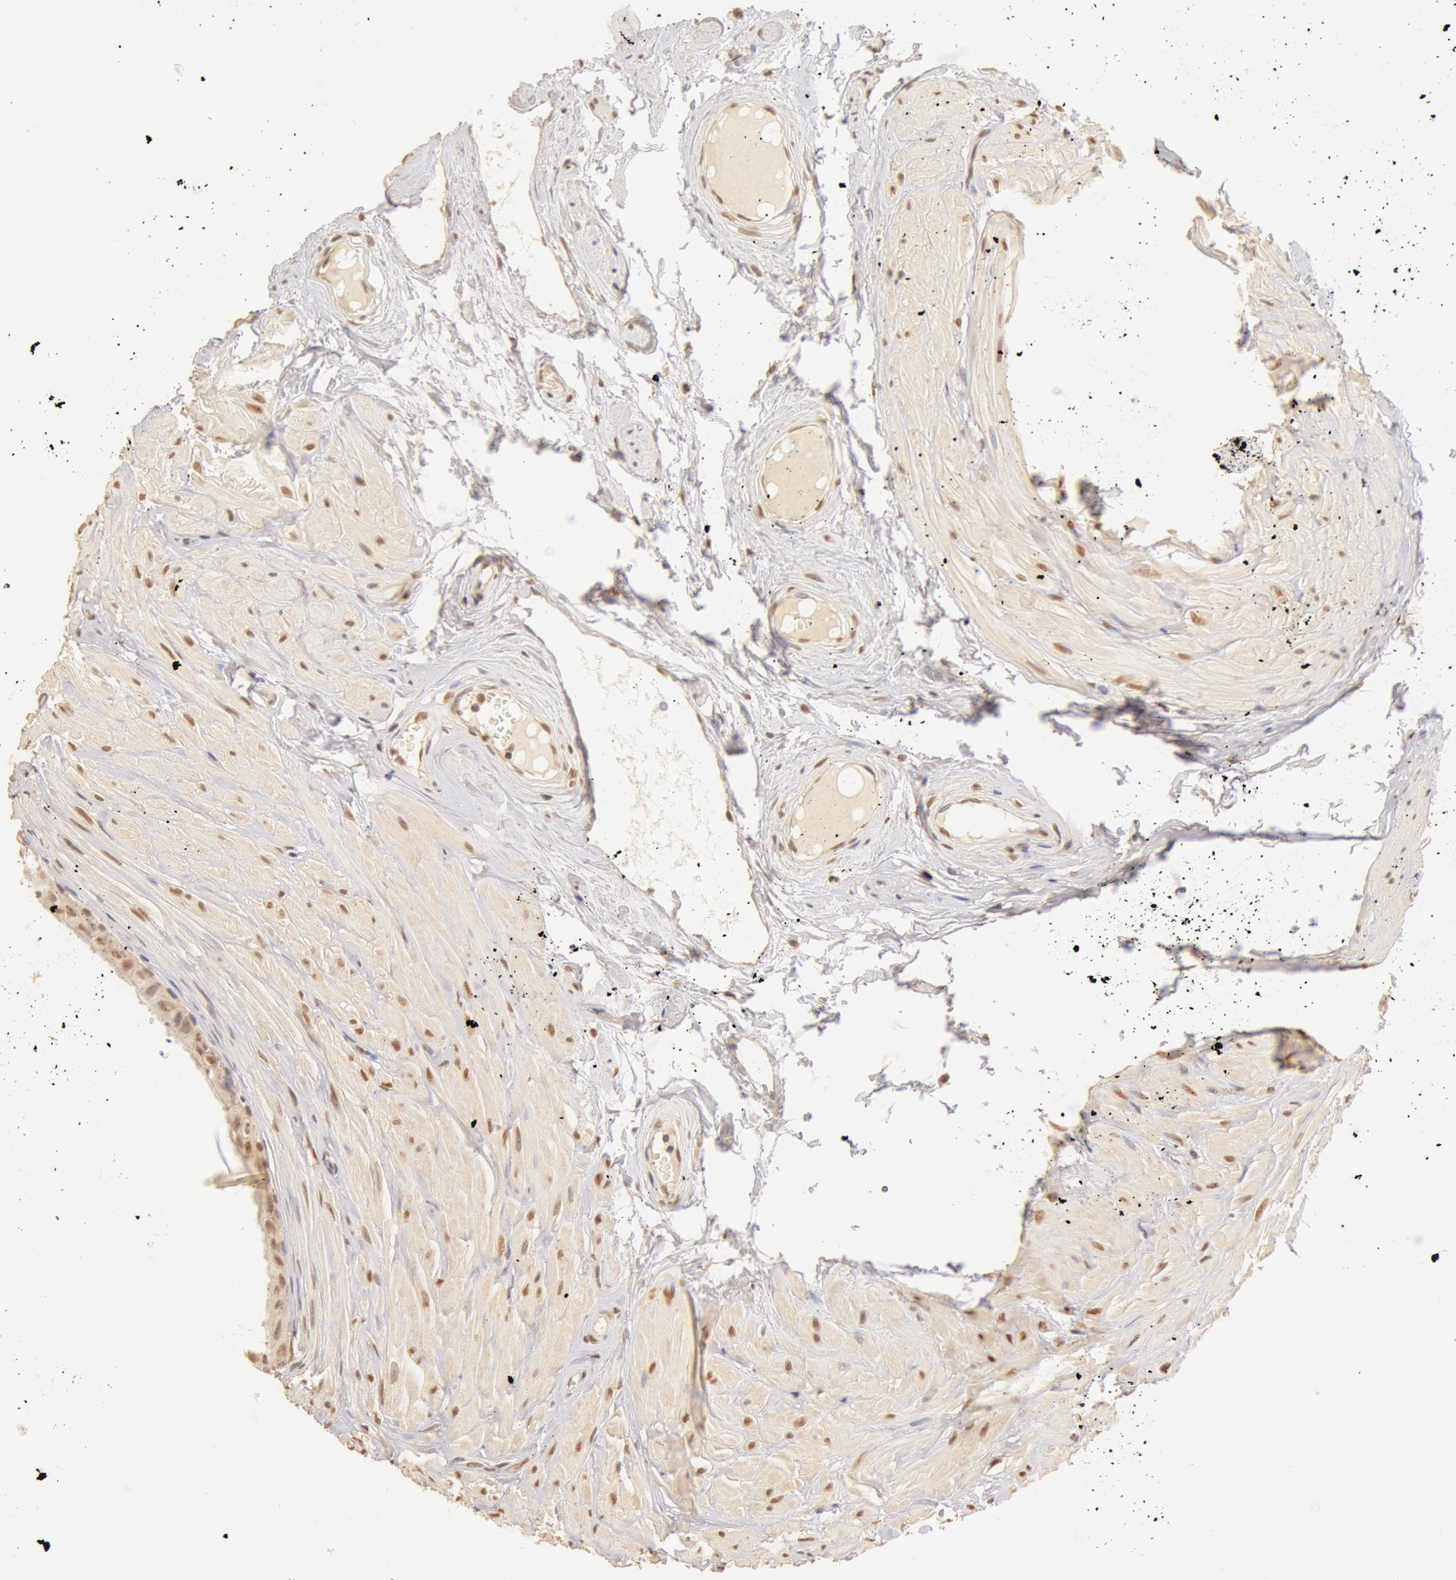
{"staining": {"intensity": "moderate", "quantity": ">75%", "location": "cytoplasmic/membranous,nuclear"}, "tissue": "epididymis", "cell_type": "Glandular cells", "image_type": "normal", "snomed": [{"axis": "morphology", "description": "Normal tissue, NOS"}, {"axis": "topography", "description": "Epididymis"}], "caption": "This image displays IHC staining of normal epididymis, with medium moderate cytoplasmic/membranous,nuclear positivity in about >75% of glandular cells.", "gene": "SNRNP70", "patient": {"sex": "male", "age": 52}}